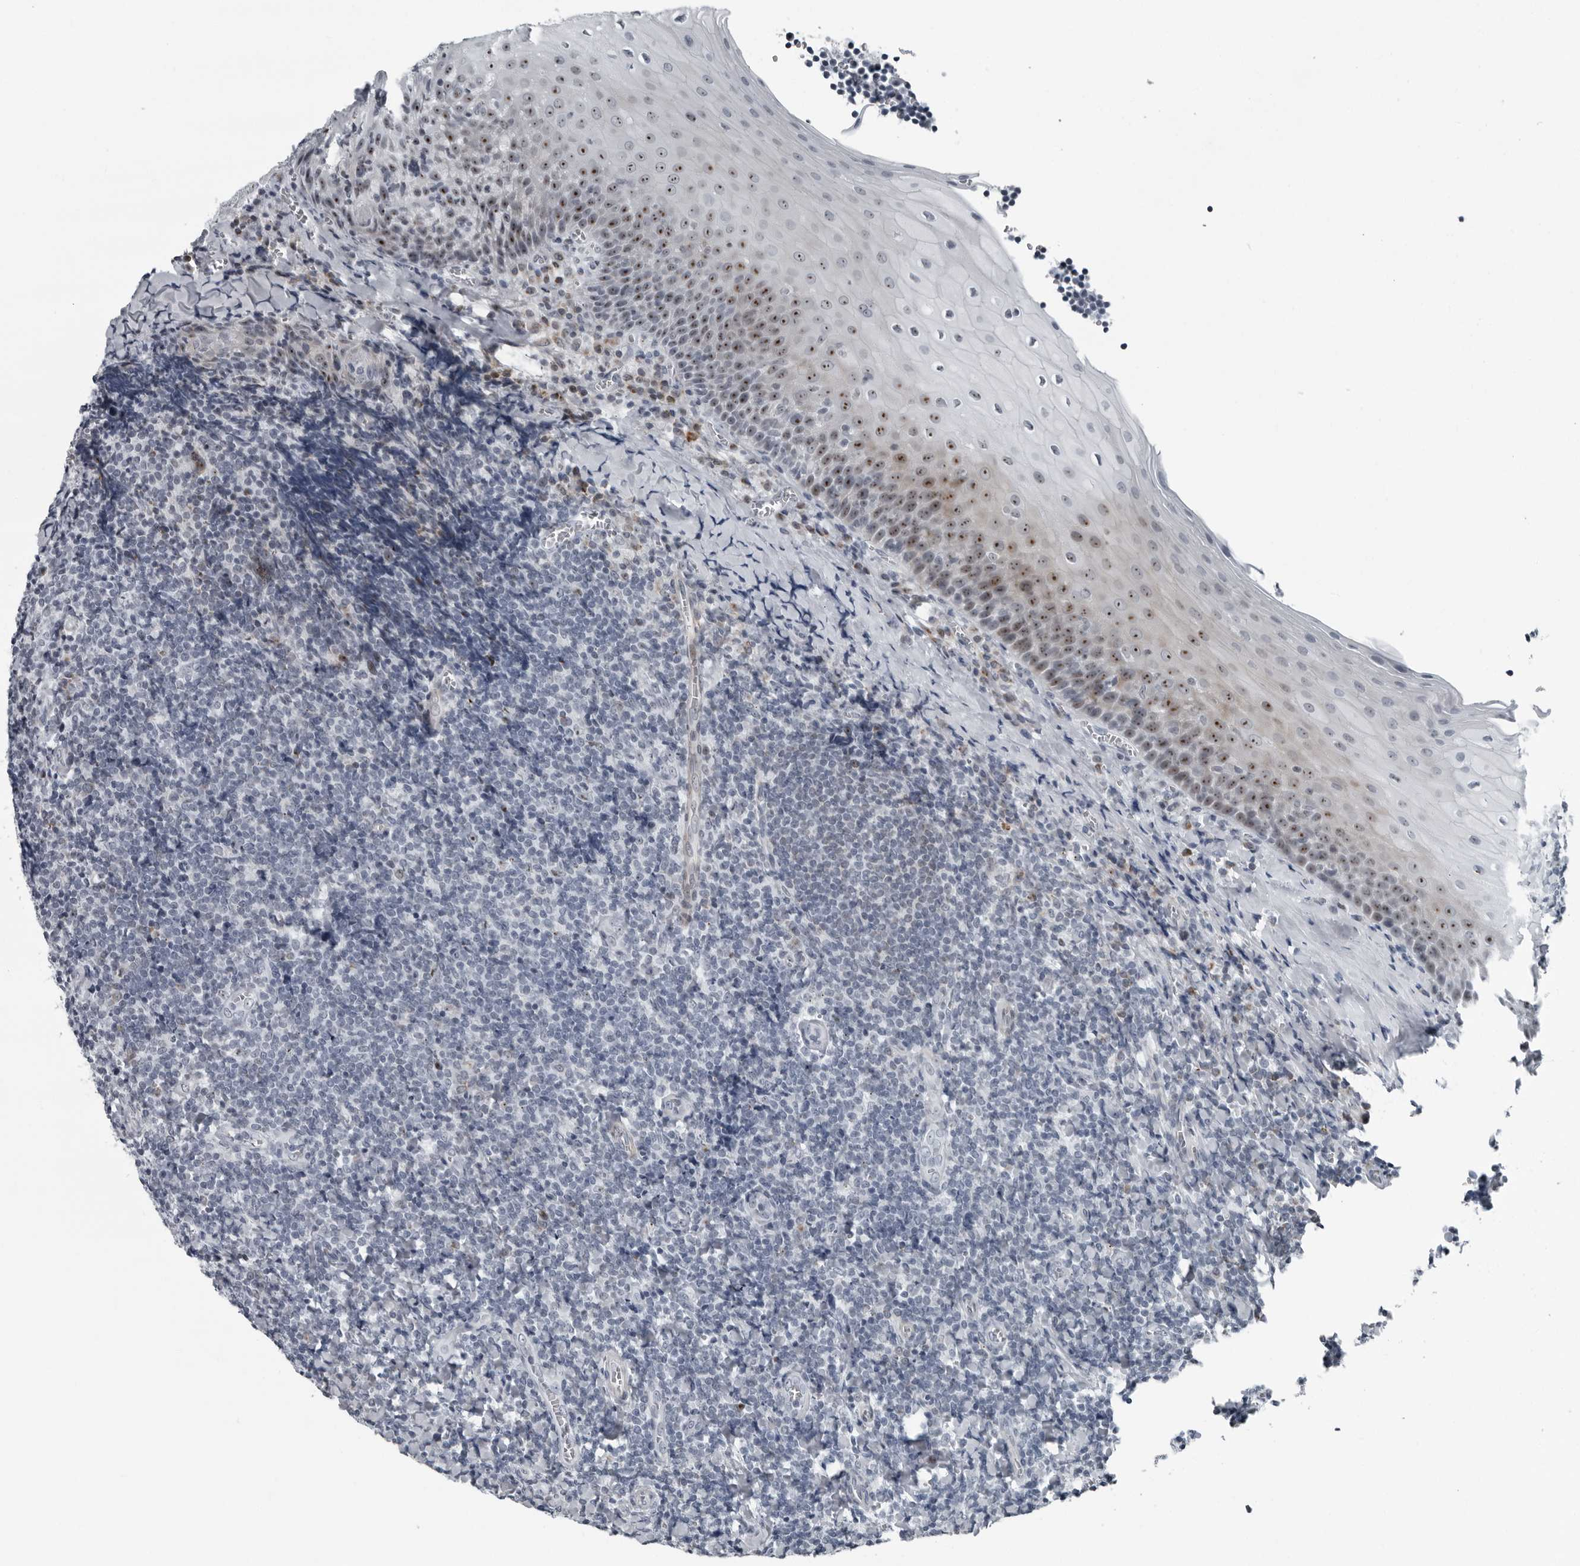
{"staining": {"intensity": "moderate", "quantity": "<25%", "location": "nuclear"}, "tissue": "tonsil", "cell_type": "Germinal center cells", "image_type": "normal", "snomed": [{"axis": "morphology", "description": "Normal tissue, NOS"}, {"axis": "topography", "description": "Tonsil"}], "caption": "IHC photomicrograph of unremarkable tonsil stained for a protein (brown), which shows low levels of moderate nuclear expression in about <25% of germinal center cells.", "gene": "PDCD11", "patient": {"sex": "male", "age": 27}}